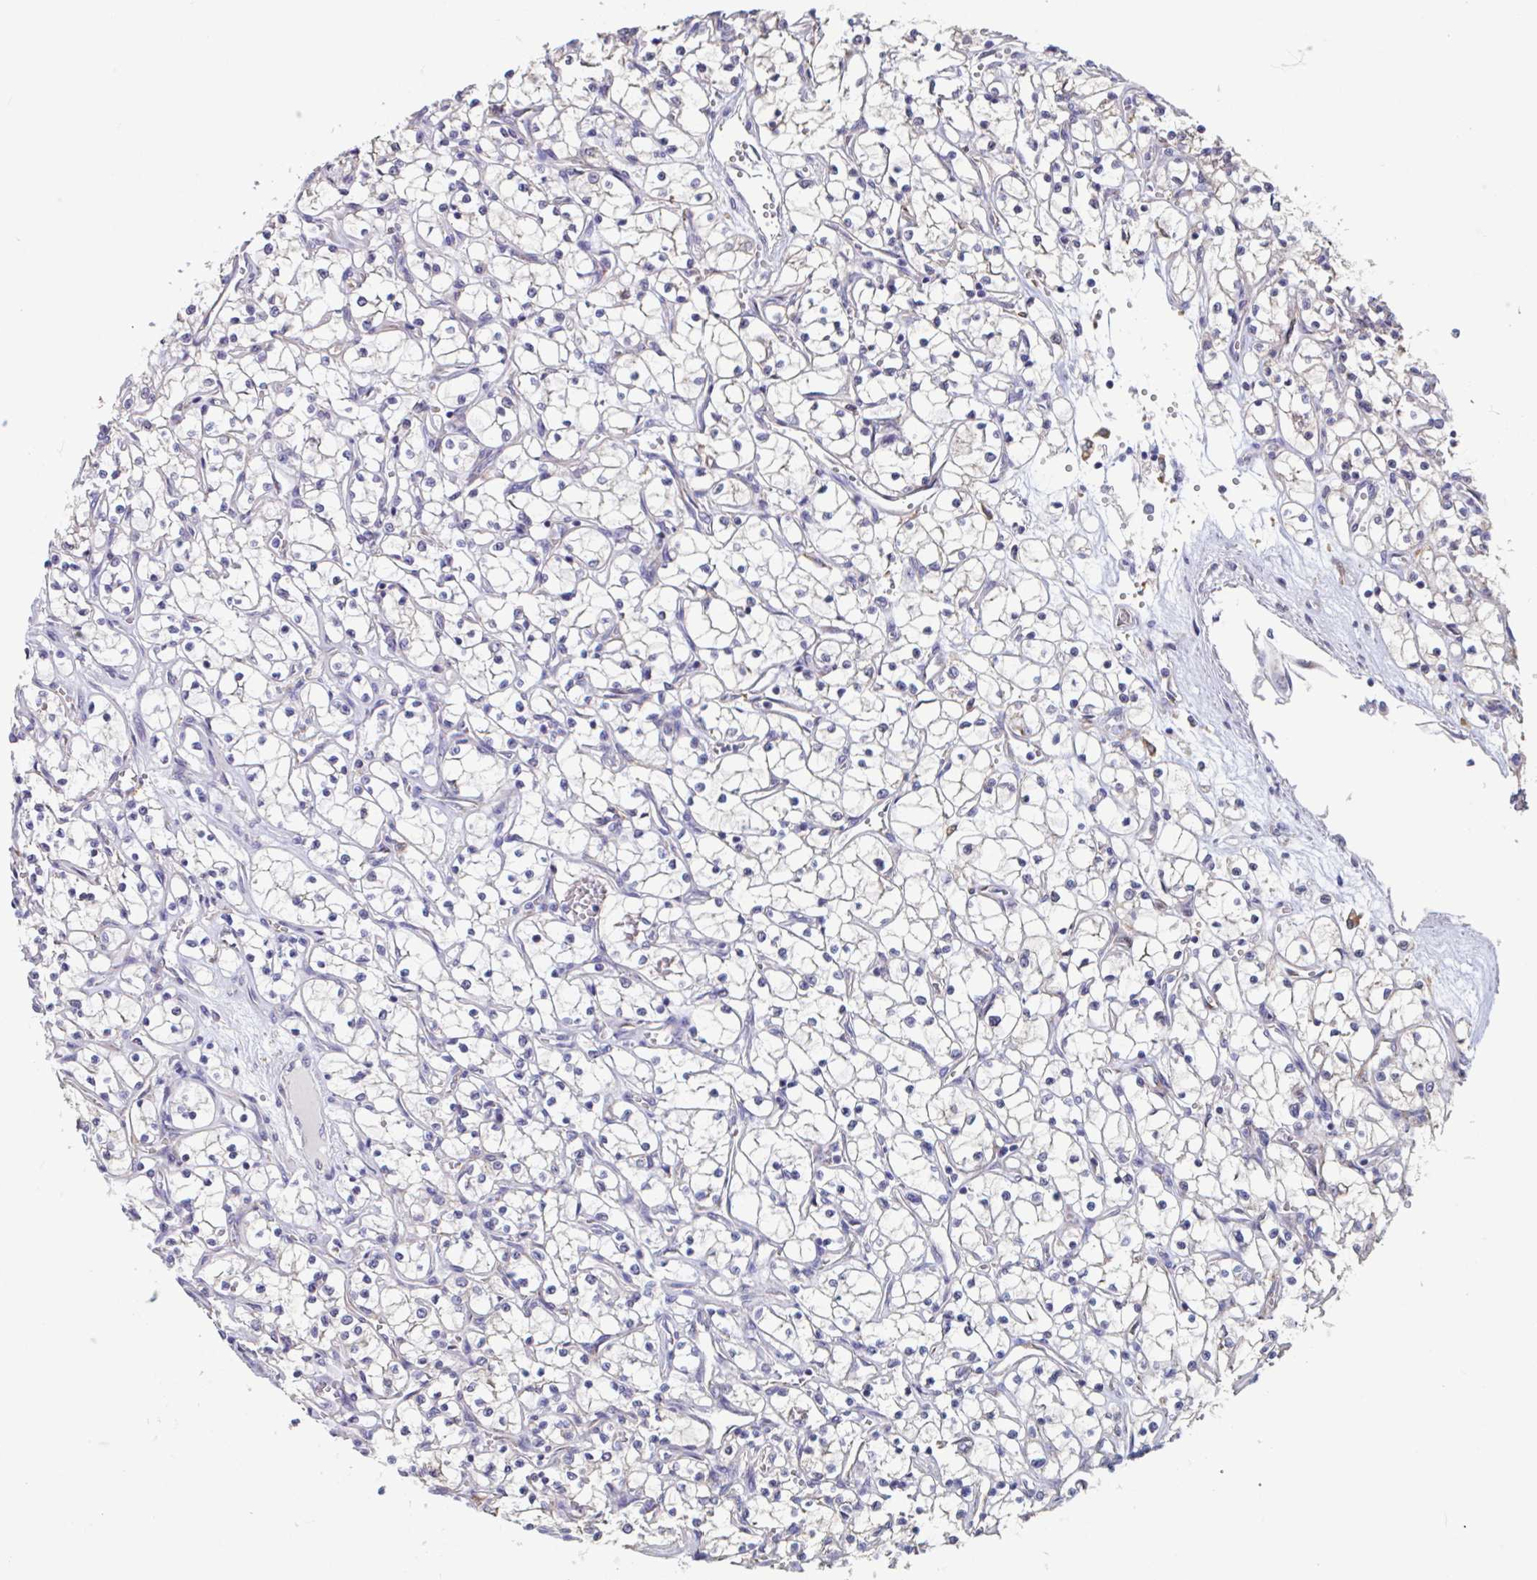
{"staining": {"intensity": "negative", "quantity": "none", "location": "none"}, "tissue": "renal cancer", "cell_type": "Tumor cells", "image_type": "cancer", "snomed": [{"axis": "morphology", "description": "Adenocarcinoma, NOS"}, {"axis": "topography", "description": "Kidney"}], "caption": "This histopathology image is of adenocarcinoma (renal) stained with immunohistochemistry (IHC) to label a protein in brown with the nuclei are counter-stained blue. There is no expression in tumor cells.", "gene": "SNX8", "patient": {"sex": "female", "age": 69}}